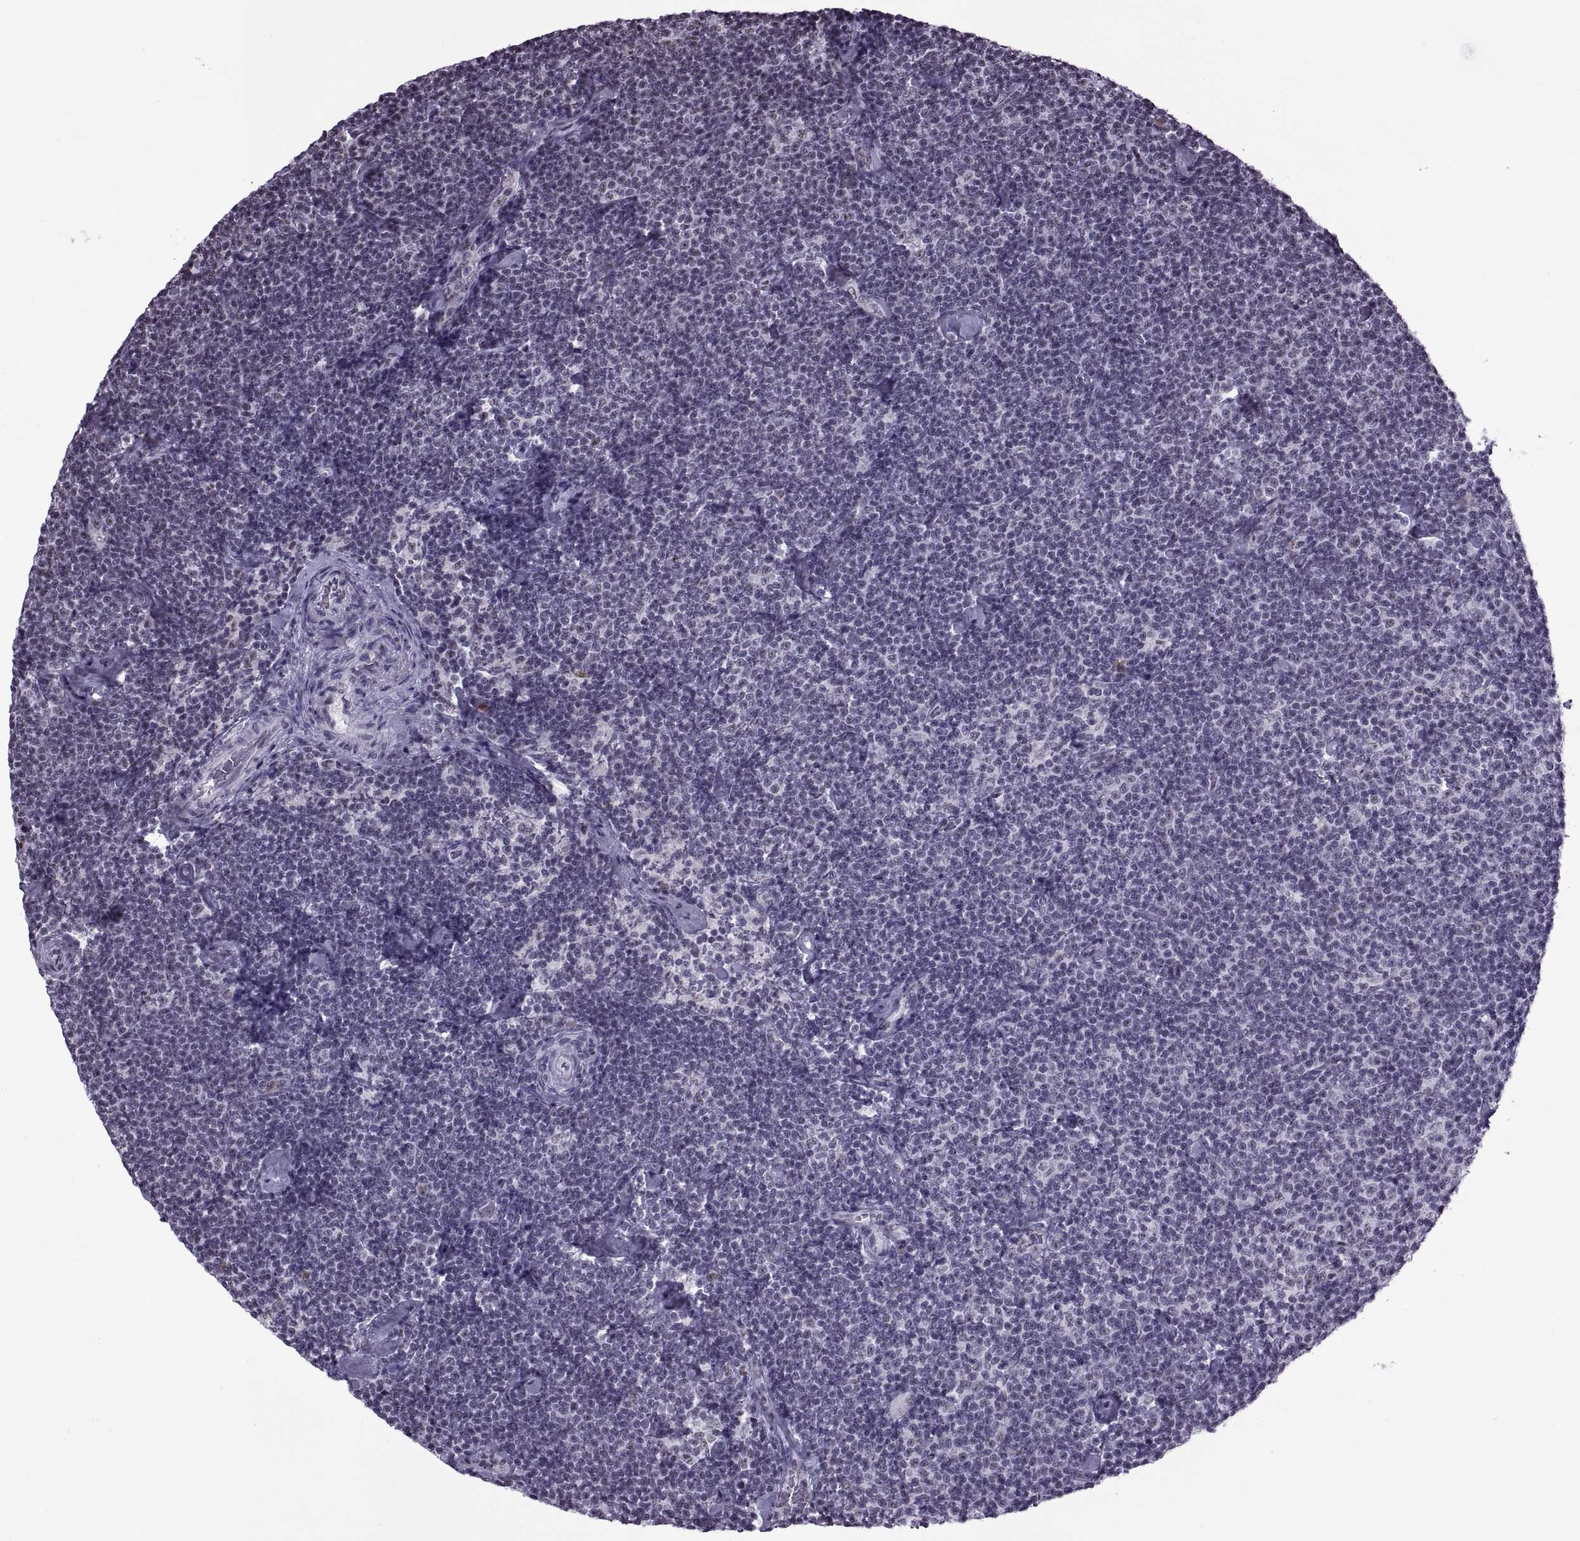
{"staining": {"intensity": "negative", "quantity": "none", "location": "none"}, "tissue": "lymphoma", "cell_type": "Tumor cells", "image_type": "cancer", "snomed": [{"axis": "morphology", "description": "Malignant lymphoma, non-Hodgkin's type, Low grade"}, {"axis": "topography", "description": "Lymph node"}], "caption": "Immunohistochemical staining of human lymphoma displays no significant expression in tumor cells. (DAB (3,3'-diaminobenzidine) immunohistochemistry (IHC), high magnification).", "gene": "MAGEA4", "patient": {"sex": "male", "age": 81}}